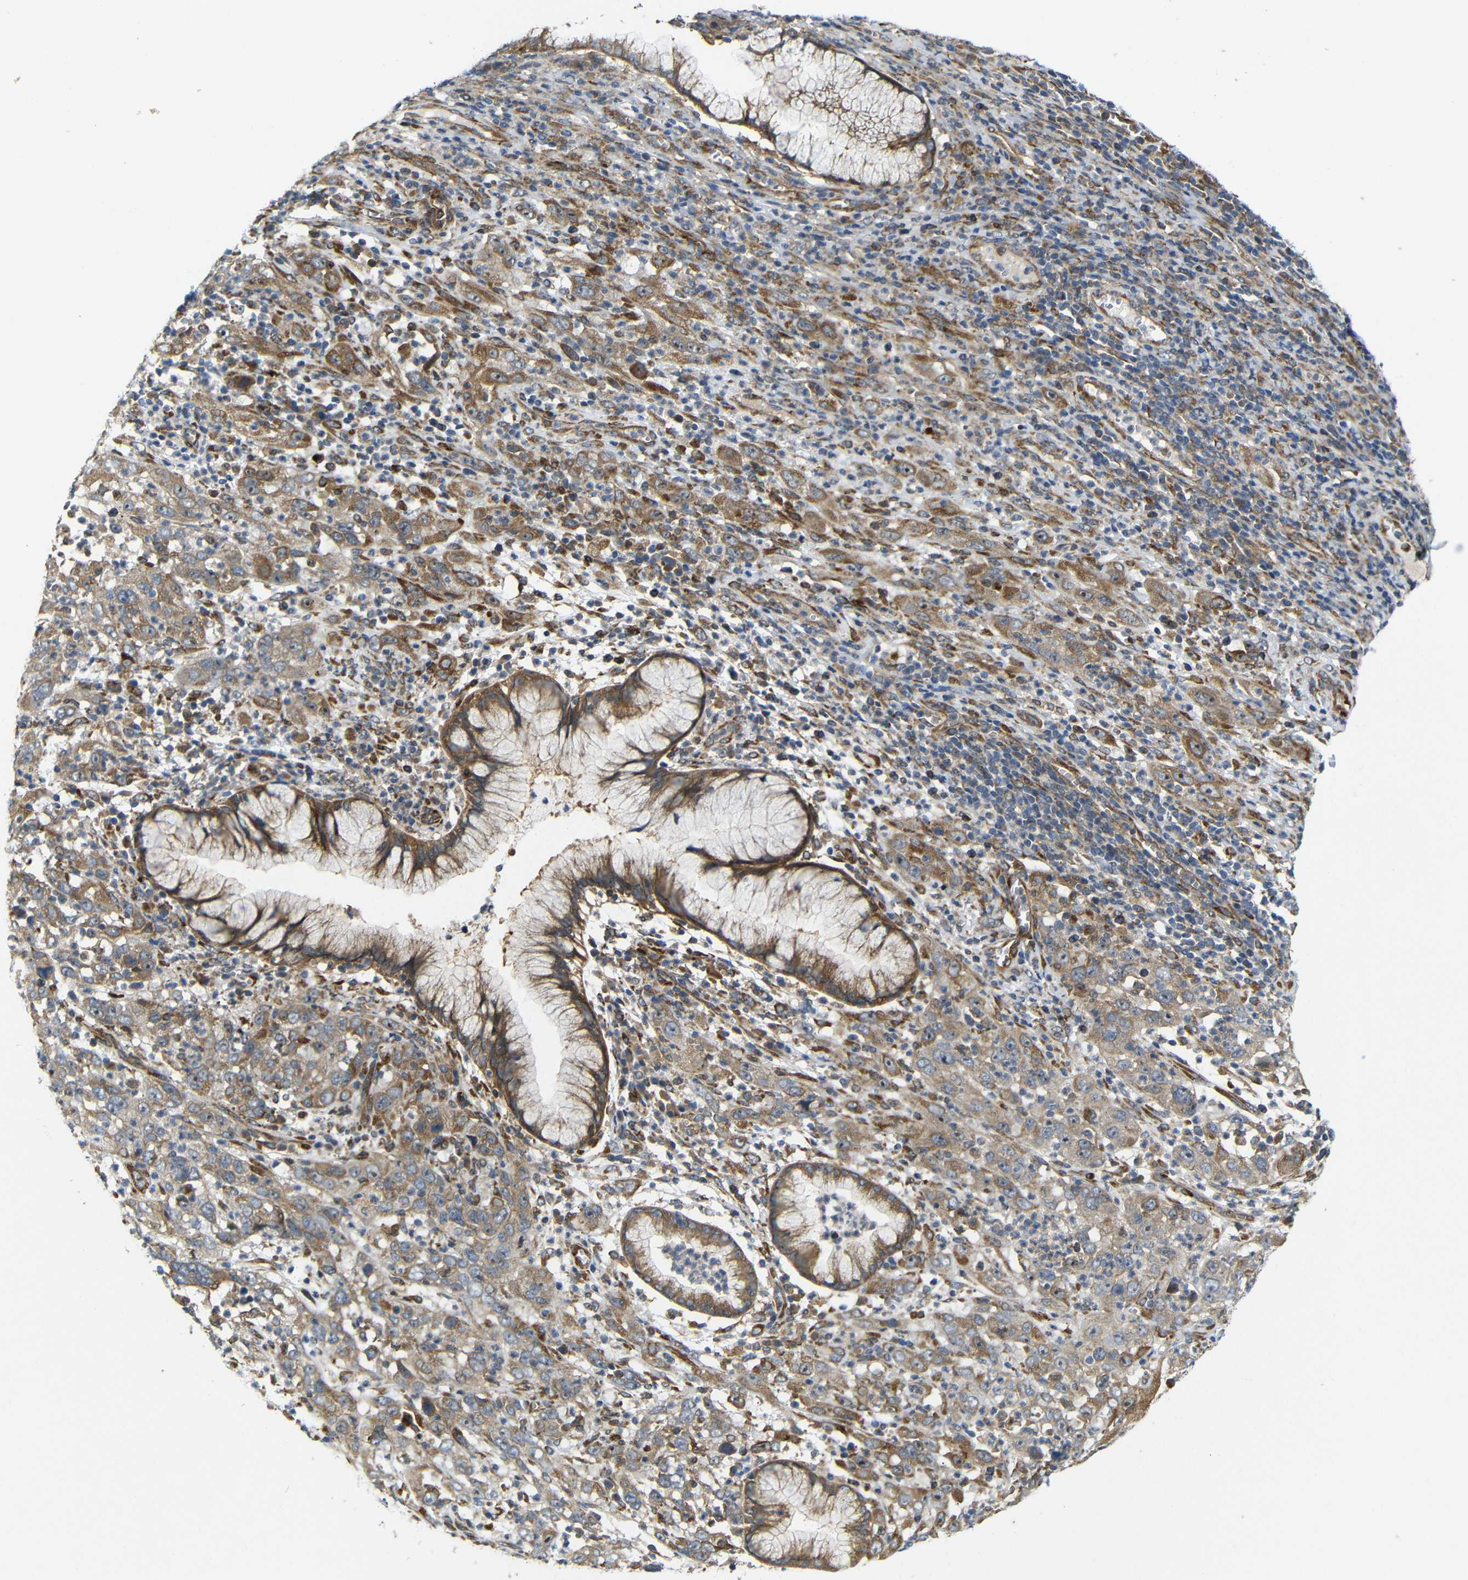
{"staining": {"intensity": "moderate", "quantity": ">75%", "location": "cytoplasmic/membranous"}, "tissue": "cervical cancer", "cell_type": "Tumor cells", "image_type": "cancer", "snomed": [{"axis": "morphology", "description": "Squamous cell carcinoma, NOS"}, {"axis": "topography", "description": "Cervix"}], "caption": "IHC photomicrograph of neoplastic tissue: cervical cancer (squamous cell carcinoma) stained using immunohistochemistry (IHC) demonstrates medium levels of moderate protein expression localized specifically in the cytoplasmic/membranous of tumor cells, appearing as a cytoplasmic/membranous brown color.", "gene": "P3H2", "patient": {"sex": "female", "age": 32}}